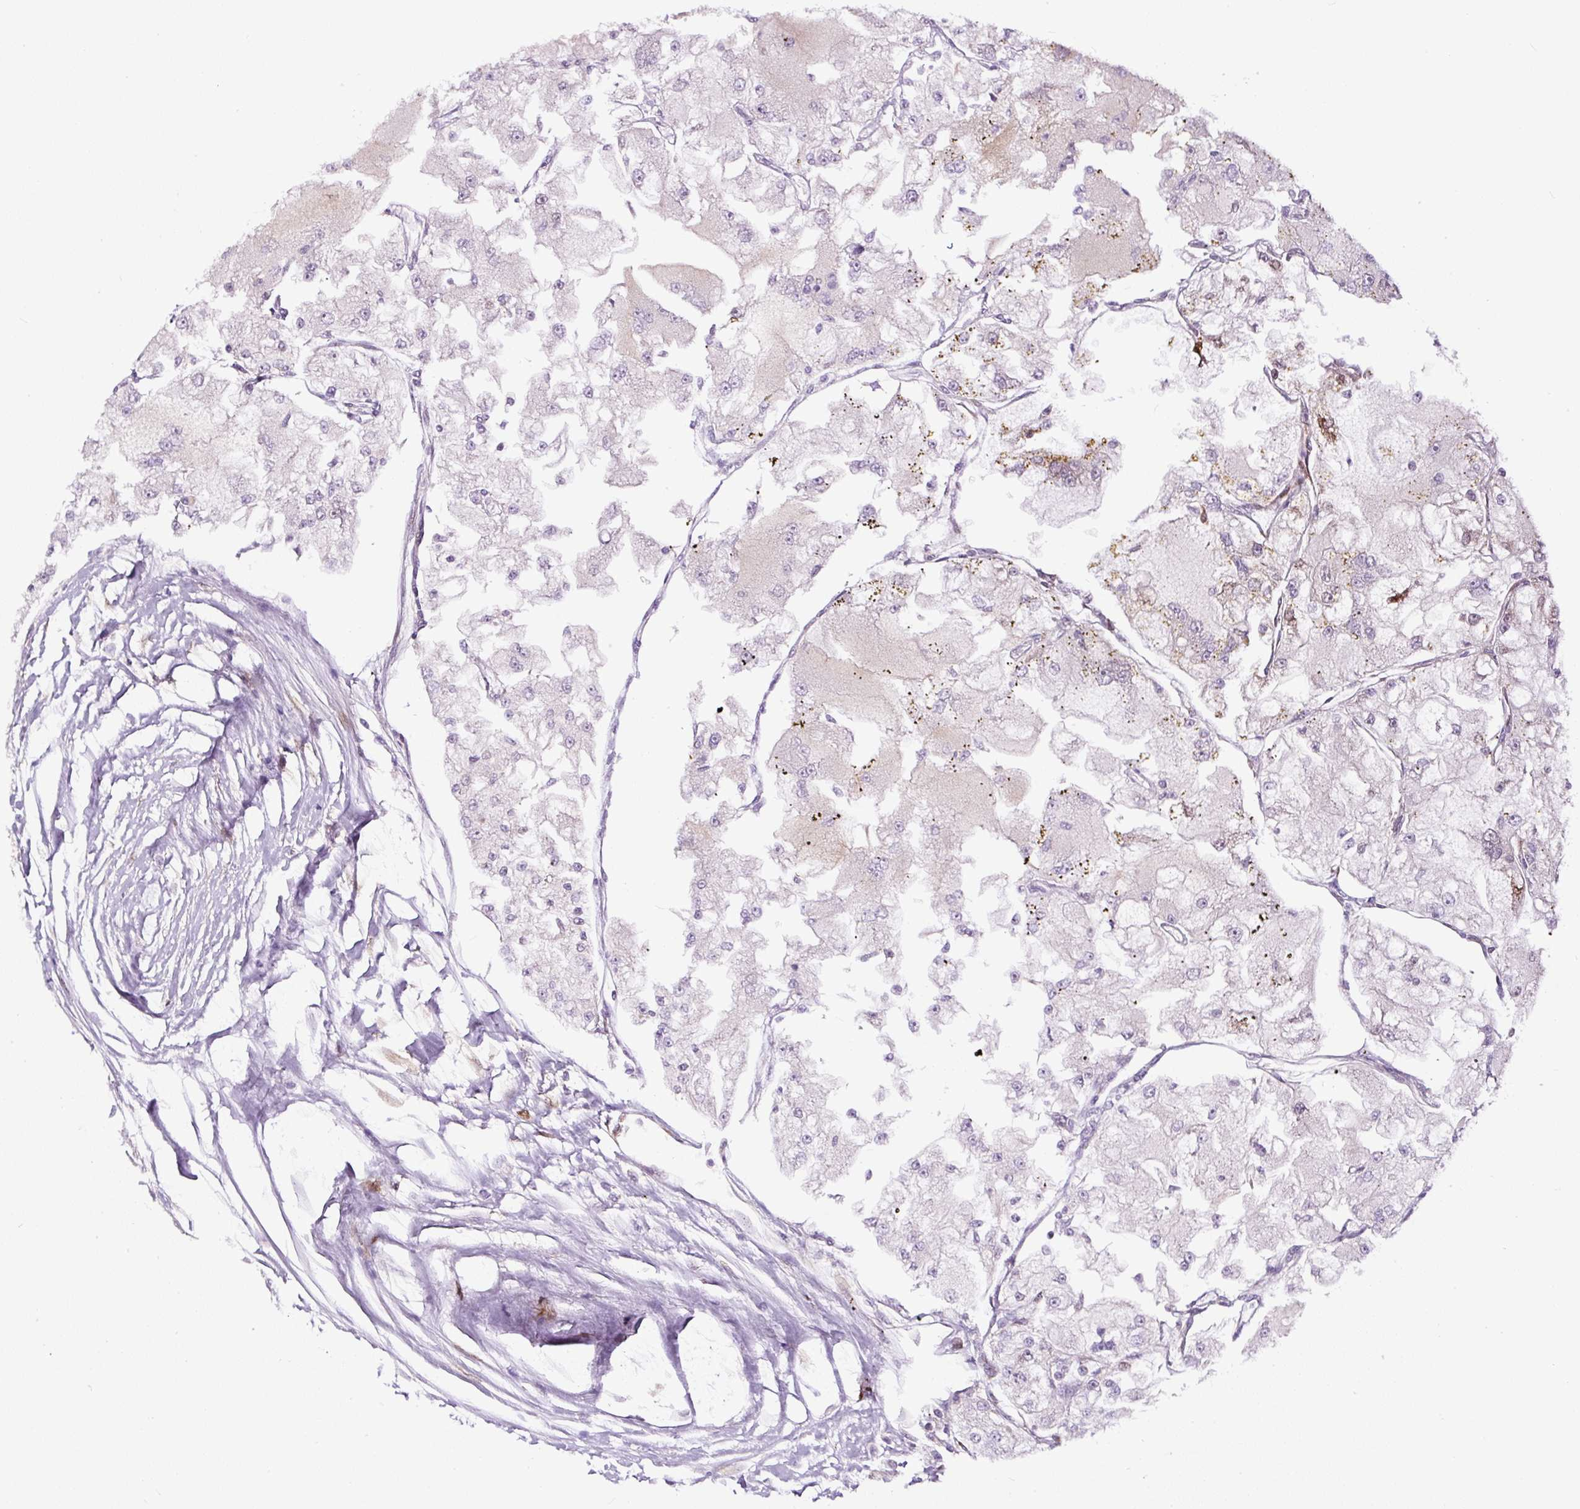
{"staining": {"intensity": "weak", "quantity": "<25%", "location": "cytoplasmic/membranous"}, "tissue": "renal cancer", "cell_type": "Tumor cells", "image_type": "cancer", "snomed": [{"axis": "morphology", "description": "Adenocarcinoma, NOS"}, {"axis": "topography", "description": "Kidney"}], "caption": "Tumor cells show no significant protein staining in adenocarcinoma (renal). (IHC, brightfield microscopy, high magnification).", "gene": "KDM4E", "patient": {"sex": "female", "age": 72}}